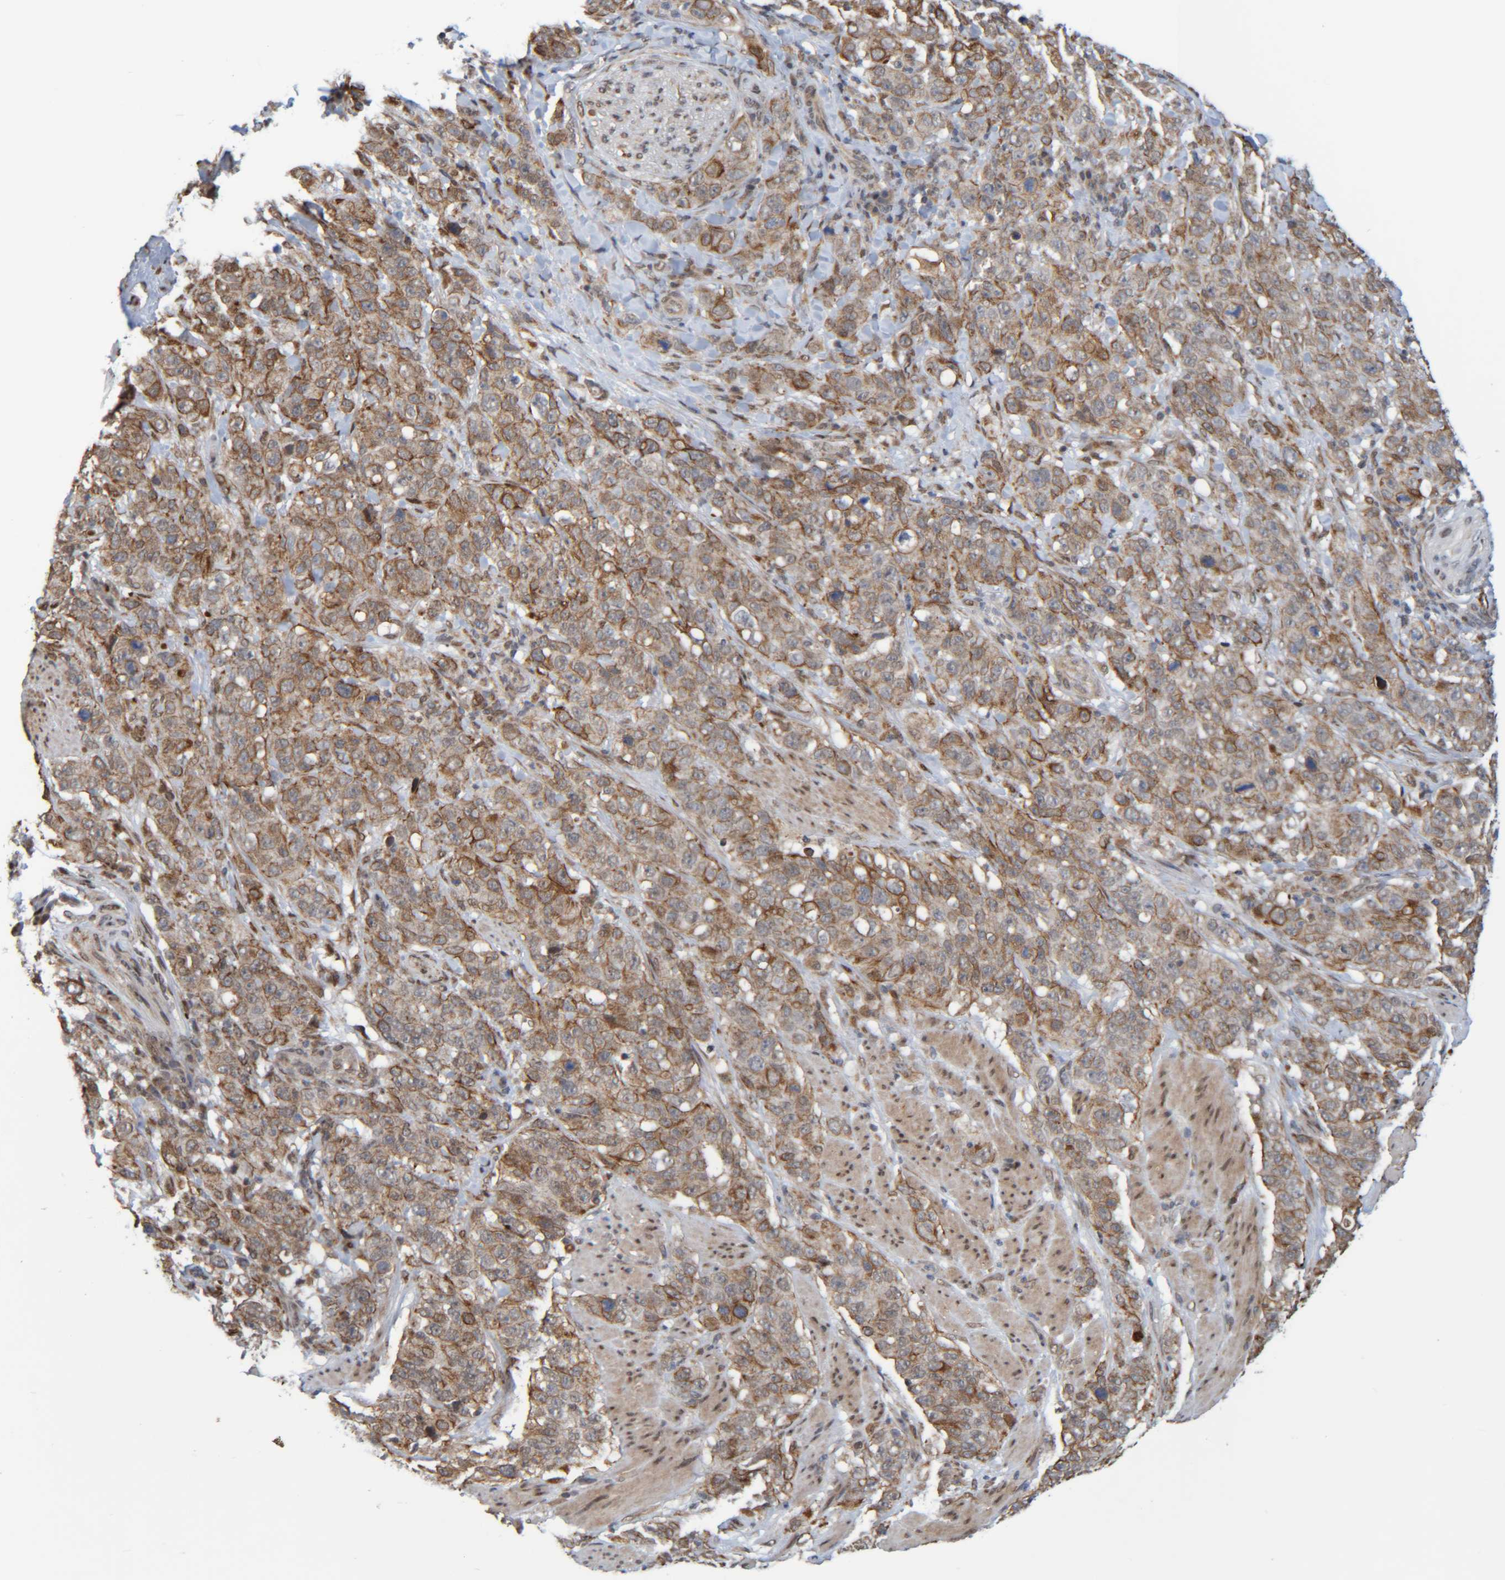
{"staining": {"intensity": "moderate", "quantity": ">75%", "location": "cytoplasmic/membranous"}, "tissue": "stomach cancer", "cell_type": "Tumor cells", "image_type": "cancer", "snomed": [{"axis": "morphology", "description": "Adenocarcinoma, NOS"}, {"axis": "topography", "description": "Stomach"}], "caption": "Immunohistochemistry of adenocarcinoma (stomach) shows medium levels of moderate cytoplasmic/membranous positivity in approximately >75% of tumor cells. Nuclei are stained in blue.", "gene": "CCDC57", "patient": {"sex": "male", "age": 48}}